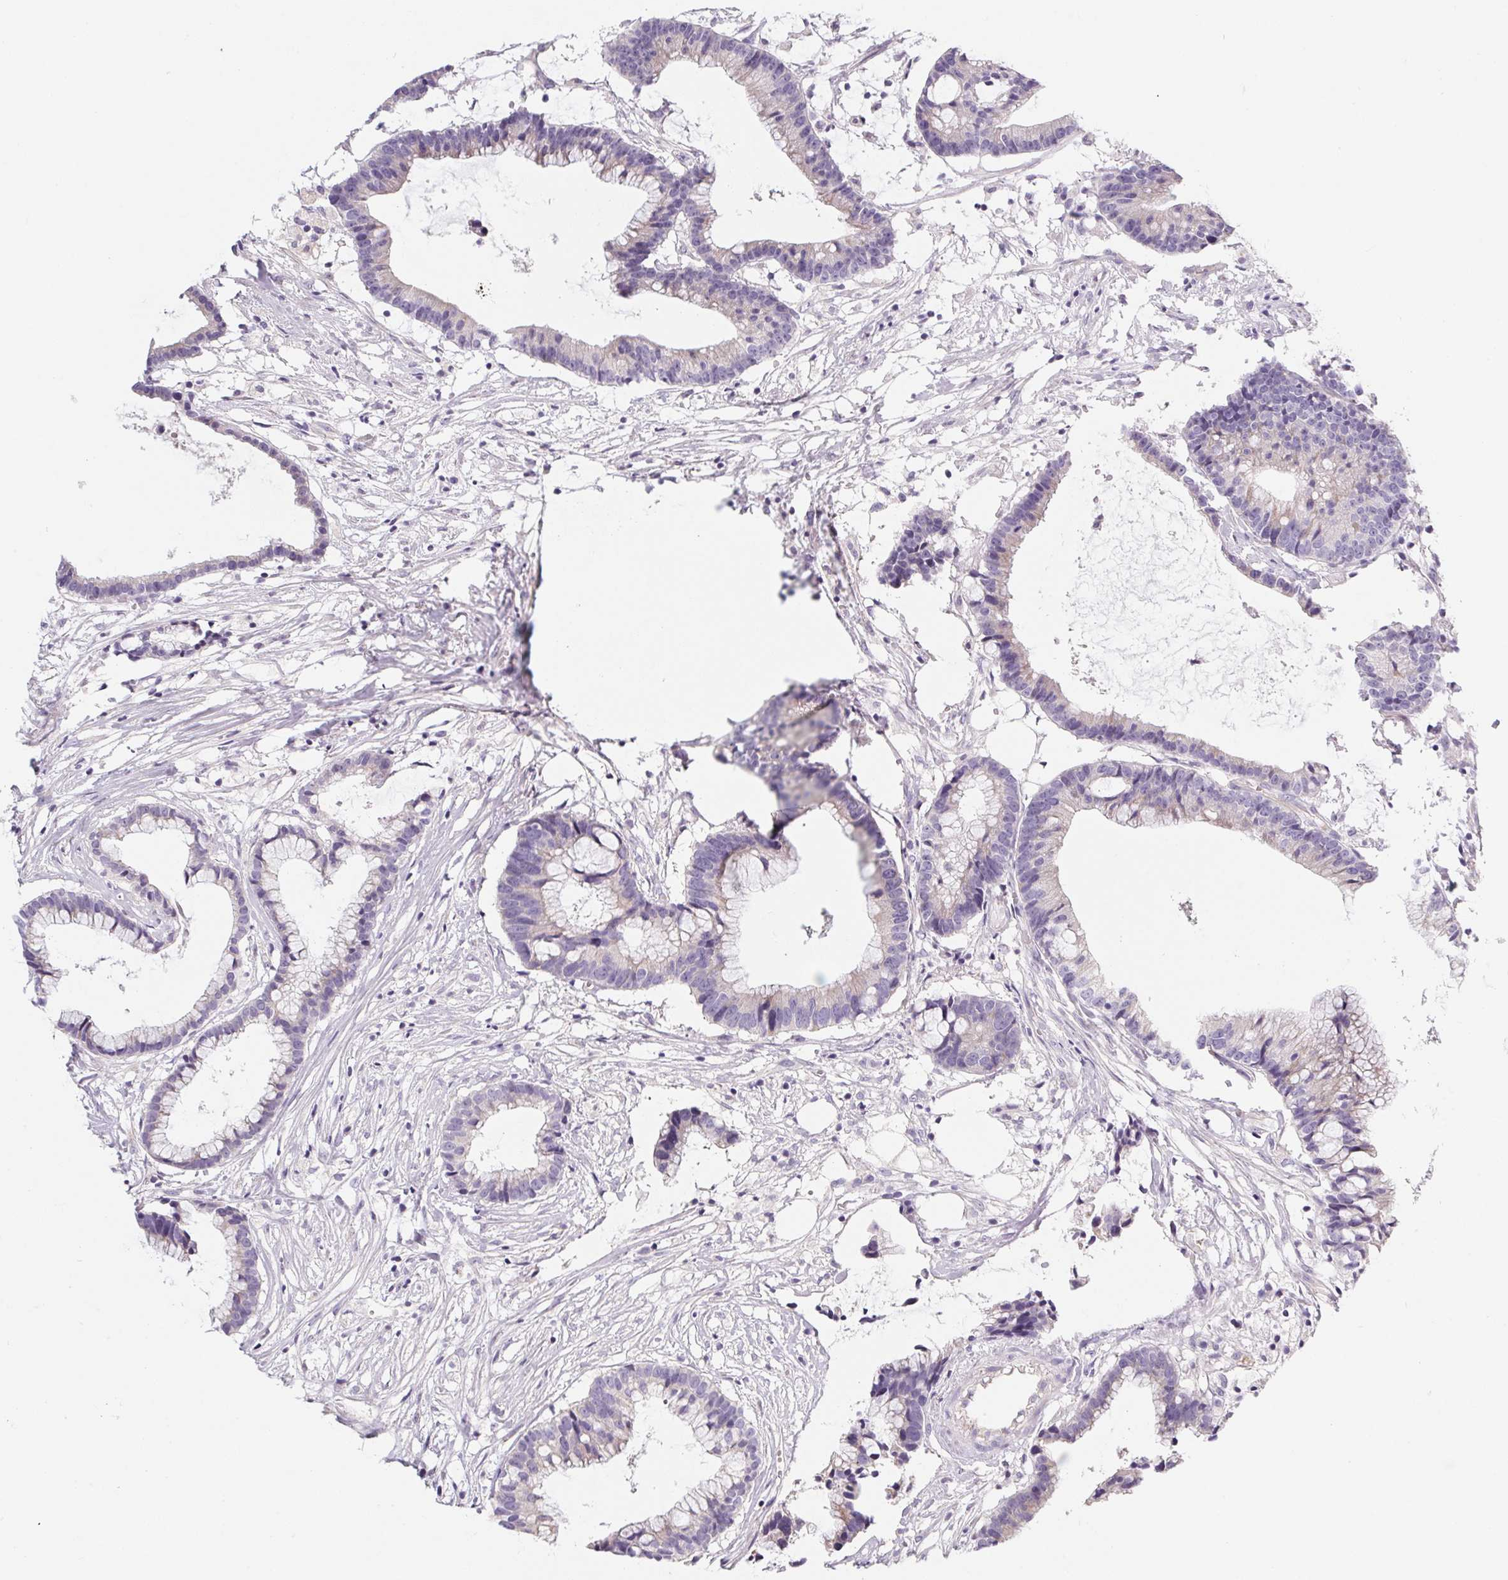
{"staining": {"intensity": "negative", "quantity": "none", "location": "none"}, "tissue": "colorectal cancer", "cell_type": "Tumor cells", "image_type": "cancer", "snomed": [{"axis": "morphology", "description": "Adenocarcinoma, NOS"}, {"axis": "topography", "description": "Colon"}], "caption": "An image of human colorectal cancer is negative for staining in tumor cells.", "gene": "LPA", "patient": {"sex": "female", "age": 78}}